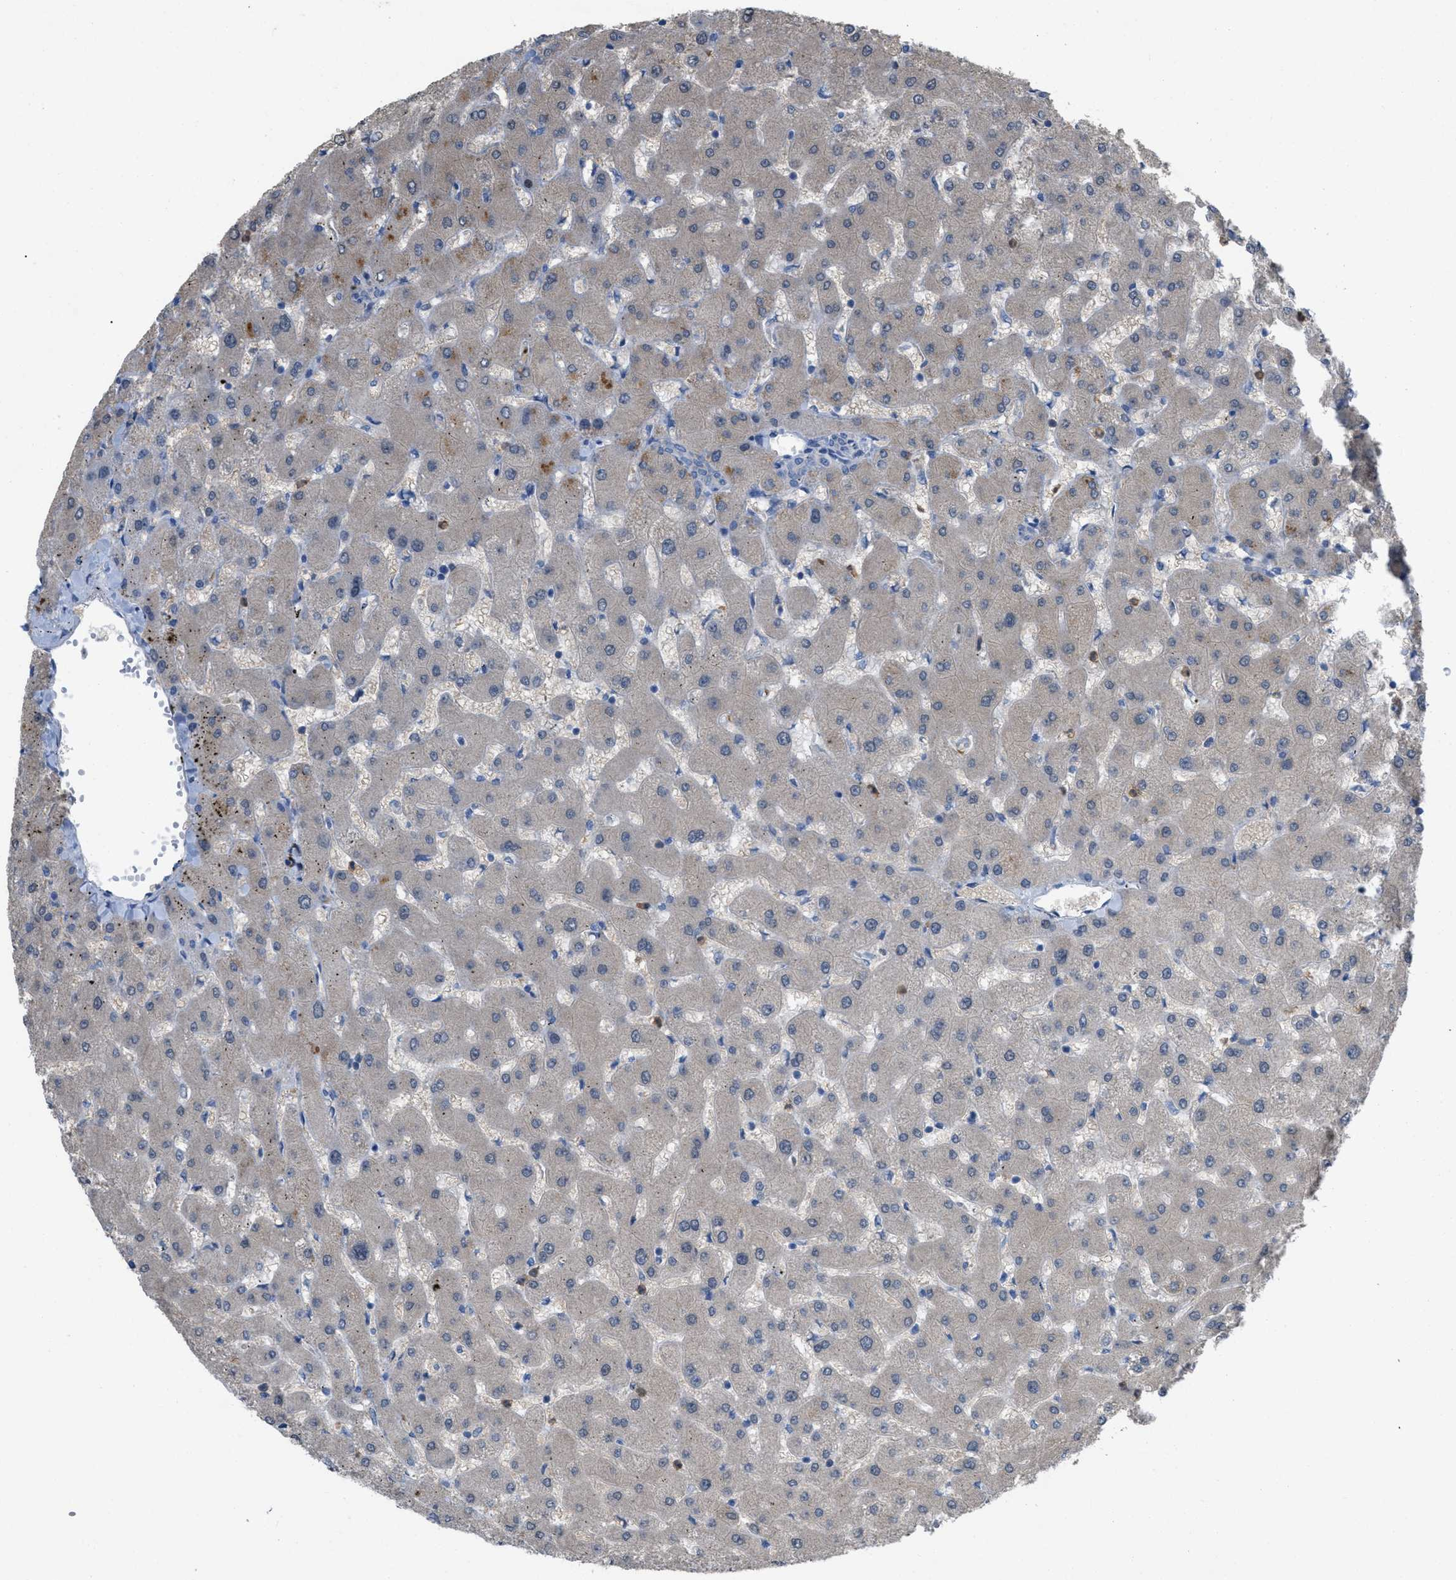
{"staining": {"intensity": "negative", "quantity": "none", "location": "none"}, "tissue": "liver", "cell_type": "Cholangiocytes", "image_type": "normal", "snomed": [{"axis": "morphology", "description": "Normal tissue, NOS"}, {"axis": "topography", "description": "Liver"}], "caption": "DAB (3,3'-diaminobenzidine) immunohistochemical staining of unremarkable liver reveals no significant positivity in cholangiocytes.", "gene": "PLPPR5", "patient": {"sex": "female", "age": 63}}